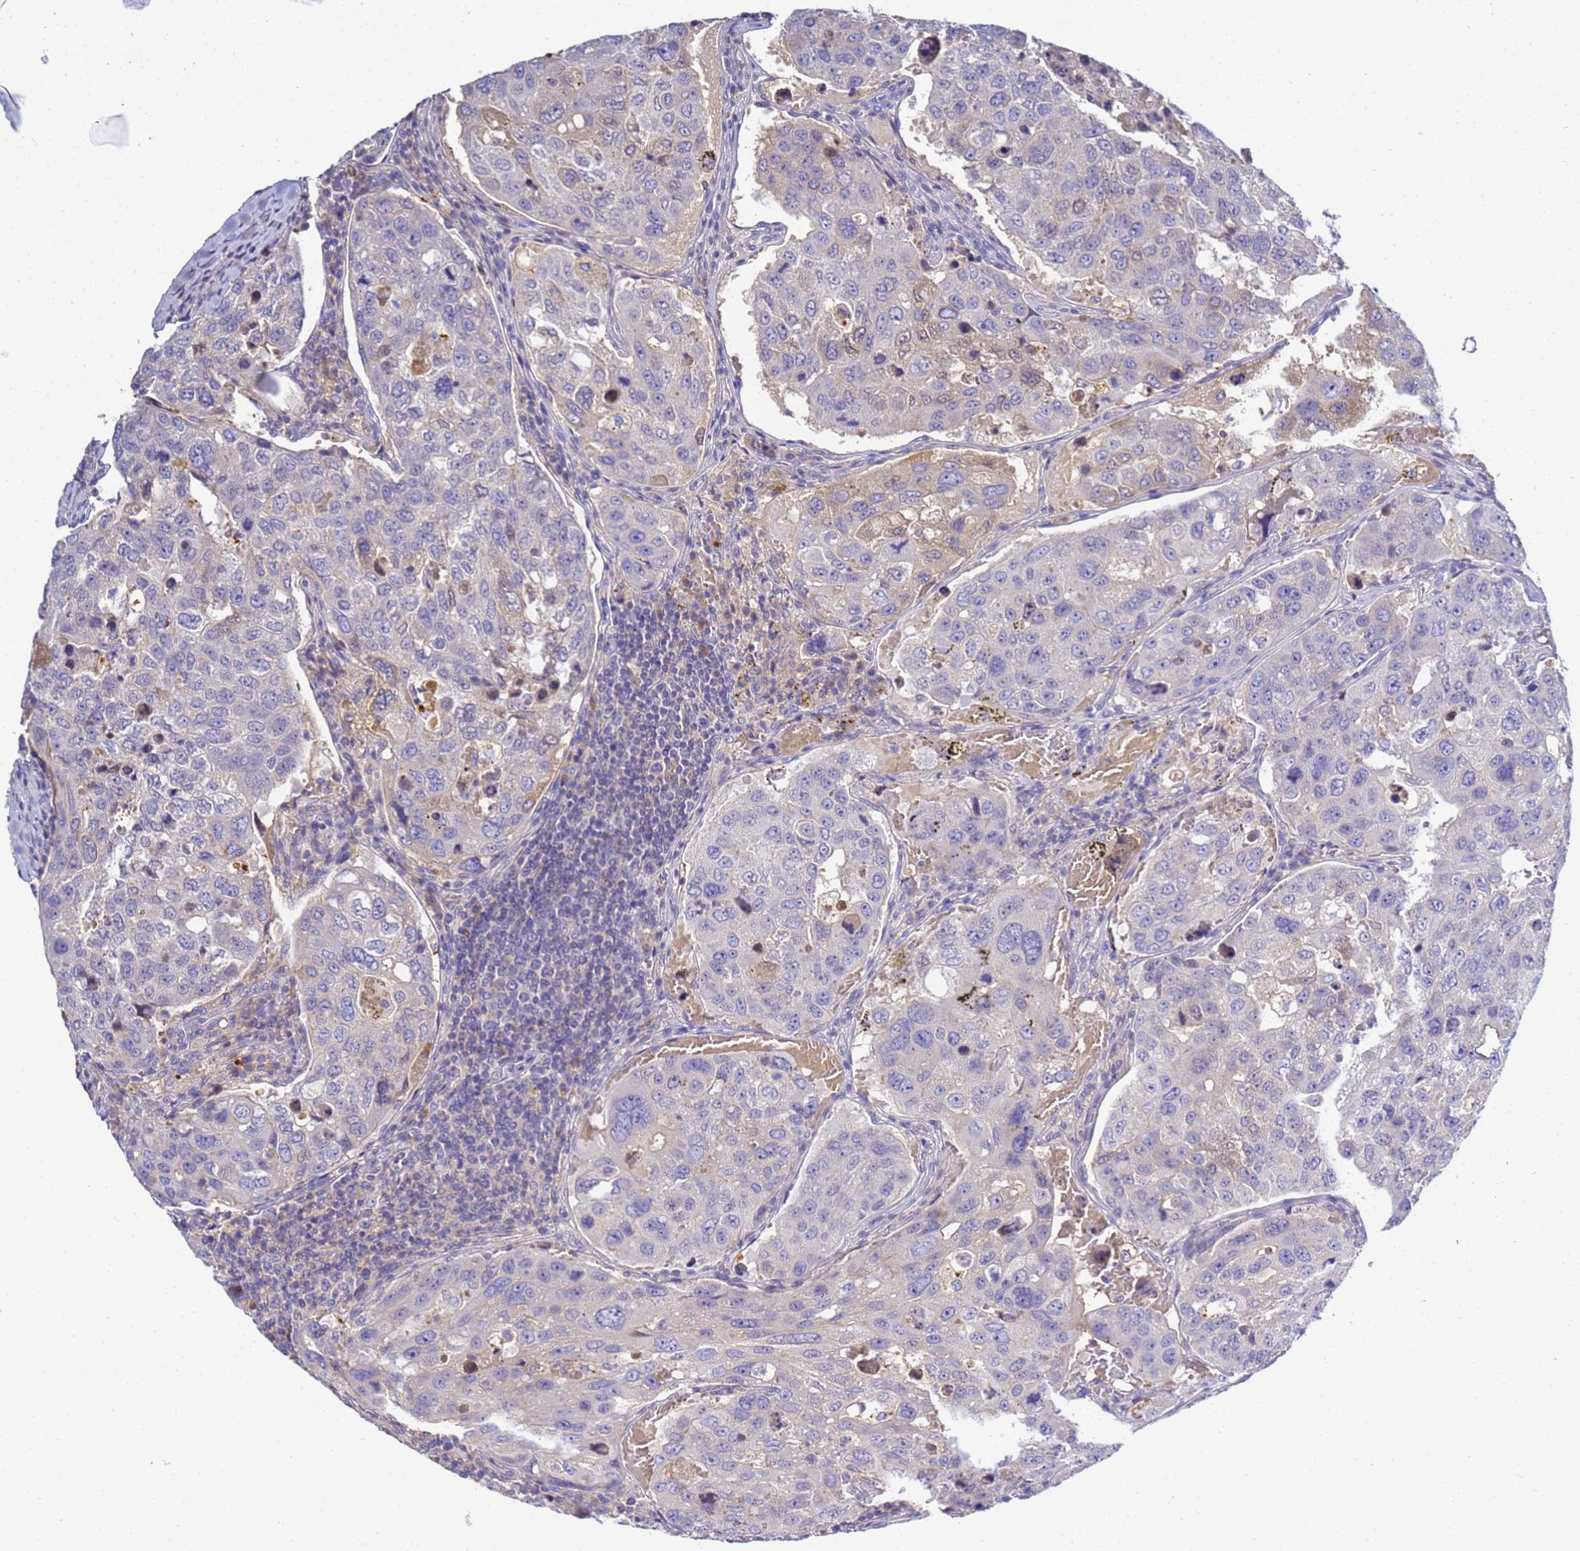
{"staining": {"intensity": "negative", "quantity": "none", "location": "none"}, "tissue": "urothelial cancer", "cell_type": "Tumor cells", "image_type": "cancer", "snomed": [{"axis": "morphology", "description": "Urothelial carcinoma, High grade"}, {"axis": "topography", "description": "Lymph node"}, {"axis": "topography", "description": "Urinary bladder"}], "caption": "DAB immunohistochemical staining of high-grade urothelial carcinoma shows no significant expression in tumor cells.", "gene": "TBCD", "patient": {"sex": "male", "age": 51}}